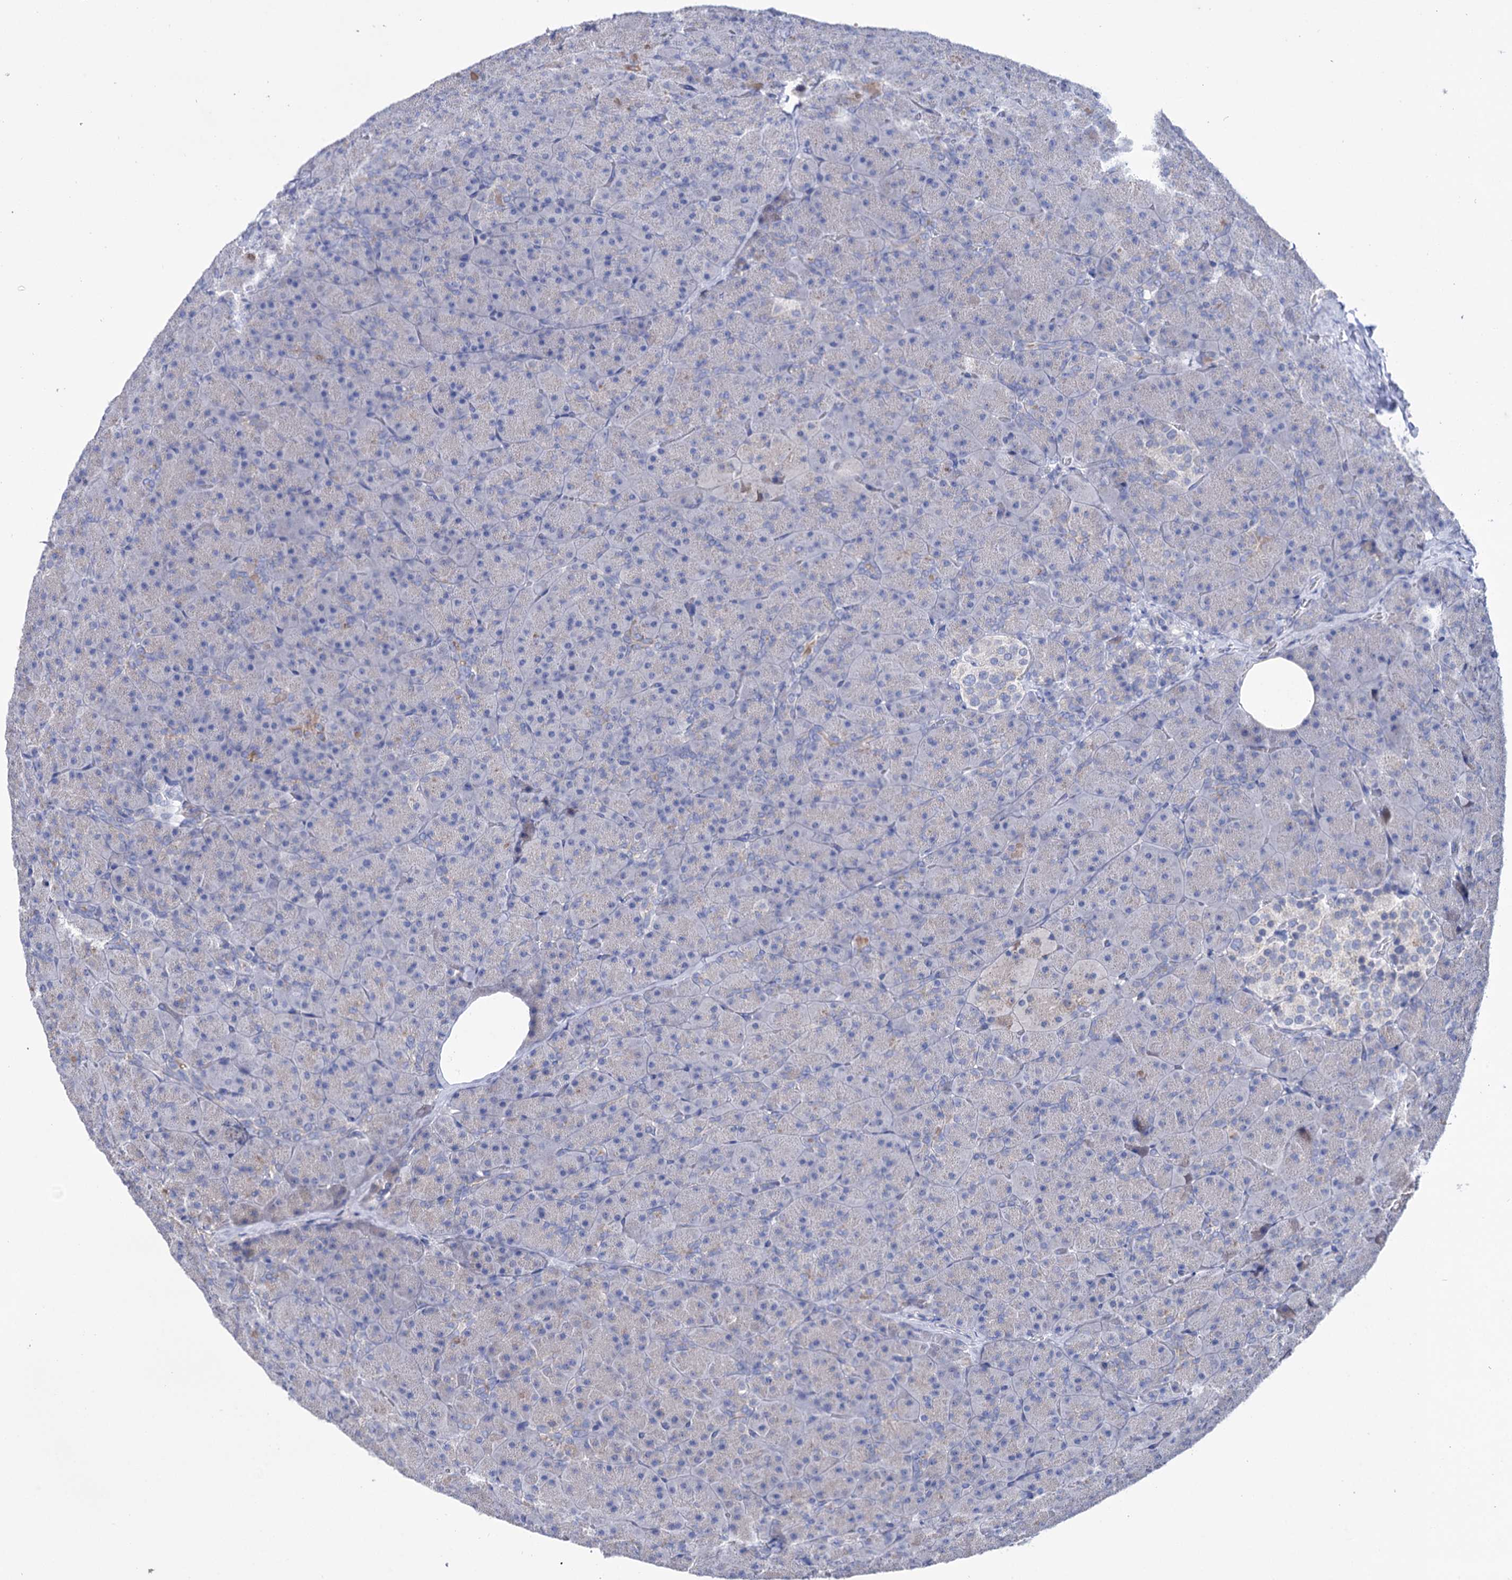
{"staining": {"intensity": "negative", "quantity": "none", "location": "none"}, "tissue": "pancreas", "cell_type": "Exocrine glandular cells", "image_type": "normal", "snomed": [{"axis": "morphology", "description": "Normal tissue, NOS"}, {"axis": "topography", "description": "Pancreas"}], "caption": "Immunohistochemistry photomicrograph of normal human pancreas stained for a protein (brown), which demonstrates no staining in exocrine glandular cells.", "gene": "YARS2", "patient": {"sex": "male", "age": 36}}